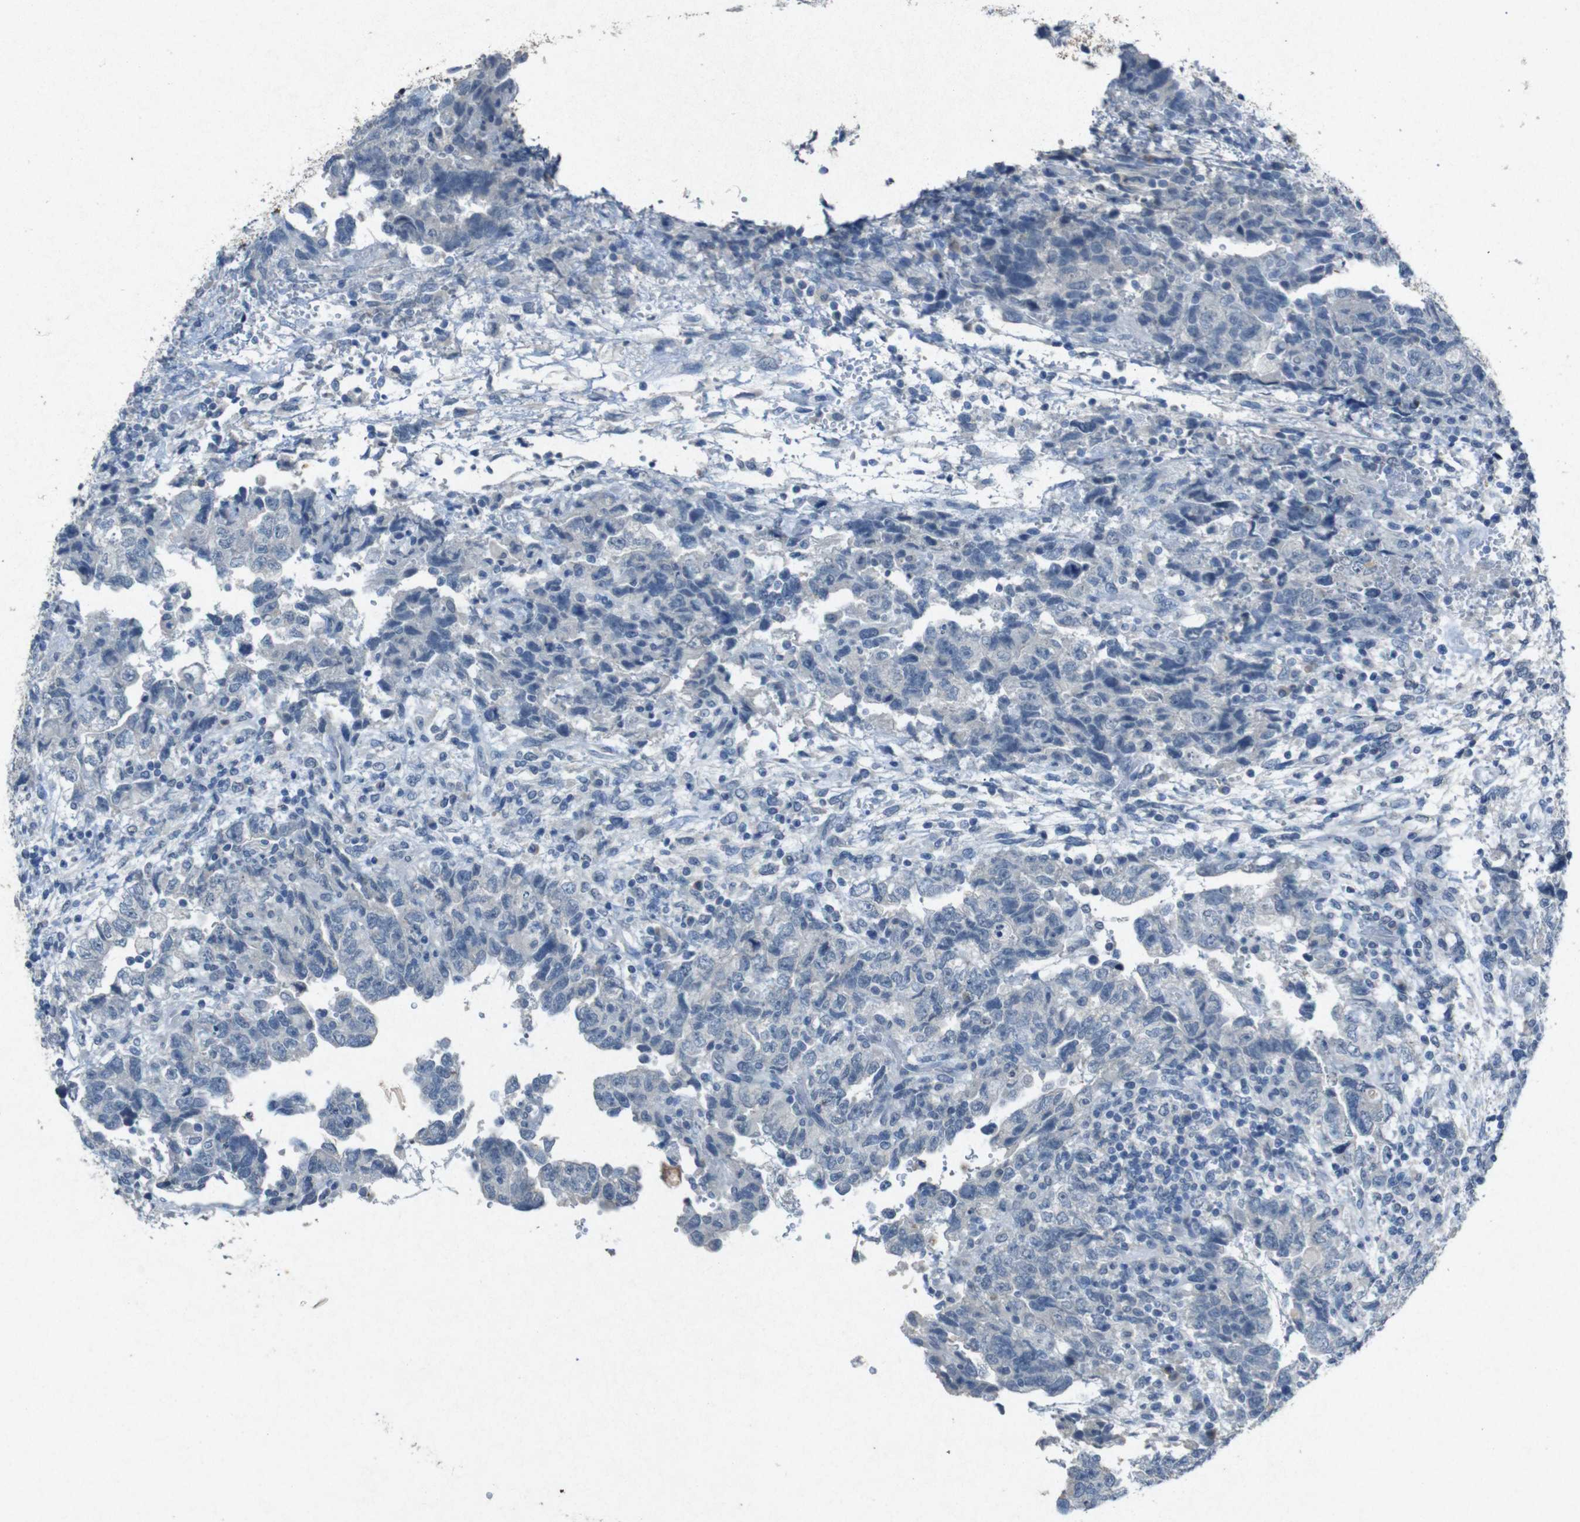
{"staining": {"intensity": "negative", "quantity": "none", "location": "none"}, "tissue": "testis cancer", "cell_type": "Tumor cells", "image_type": "cancer", "snomed": [{"axis": "morphology", "description": "Carcinoma, Embryonal, NOS"}, {"axis": "topography", "description": "Testis"}], "caption": "Tumor cells show no significant staining in testis cancer.", "gene": "STBD1", "patient": {"sex": "male", "age": 36}}